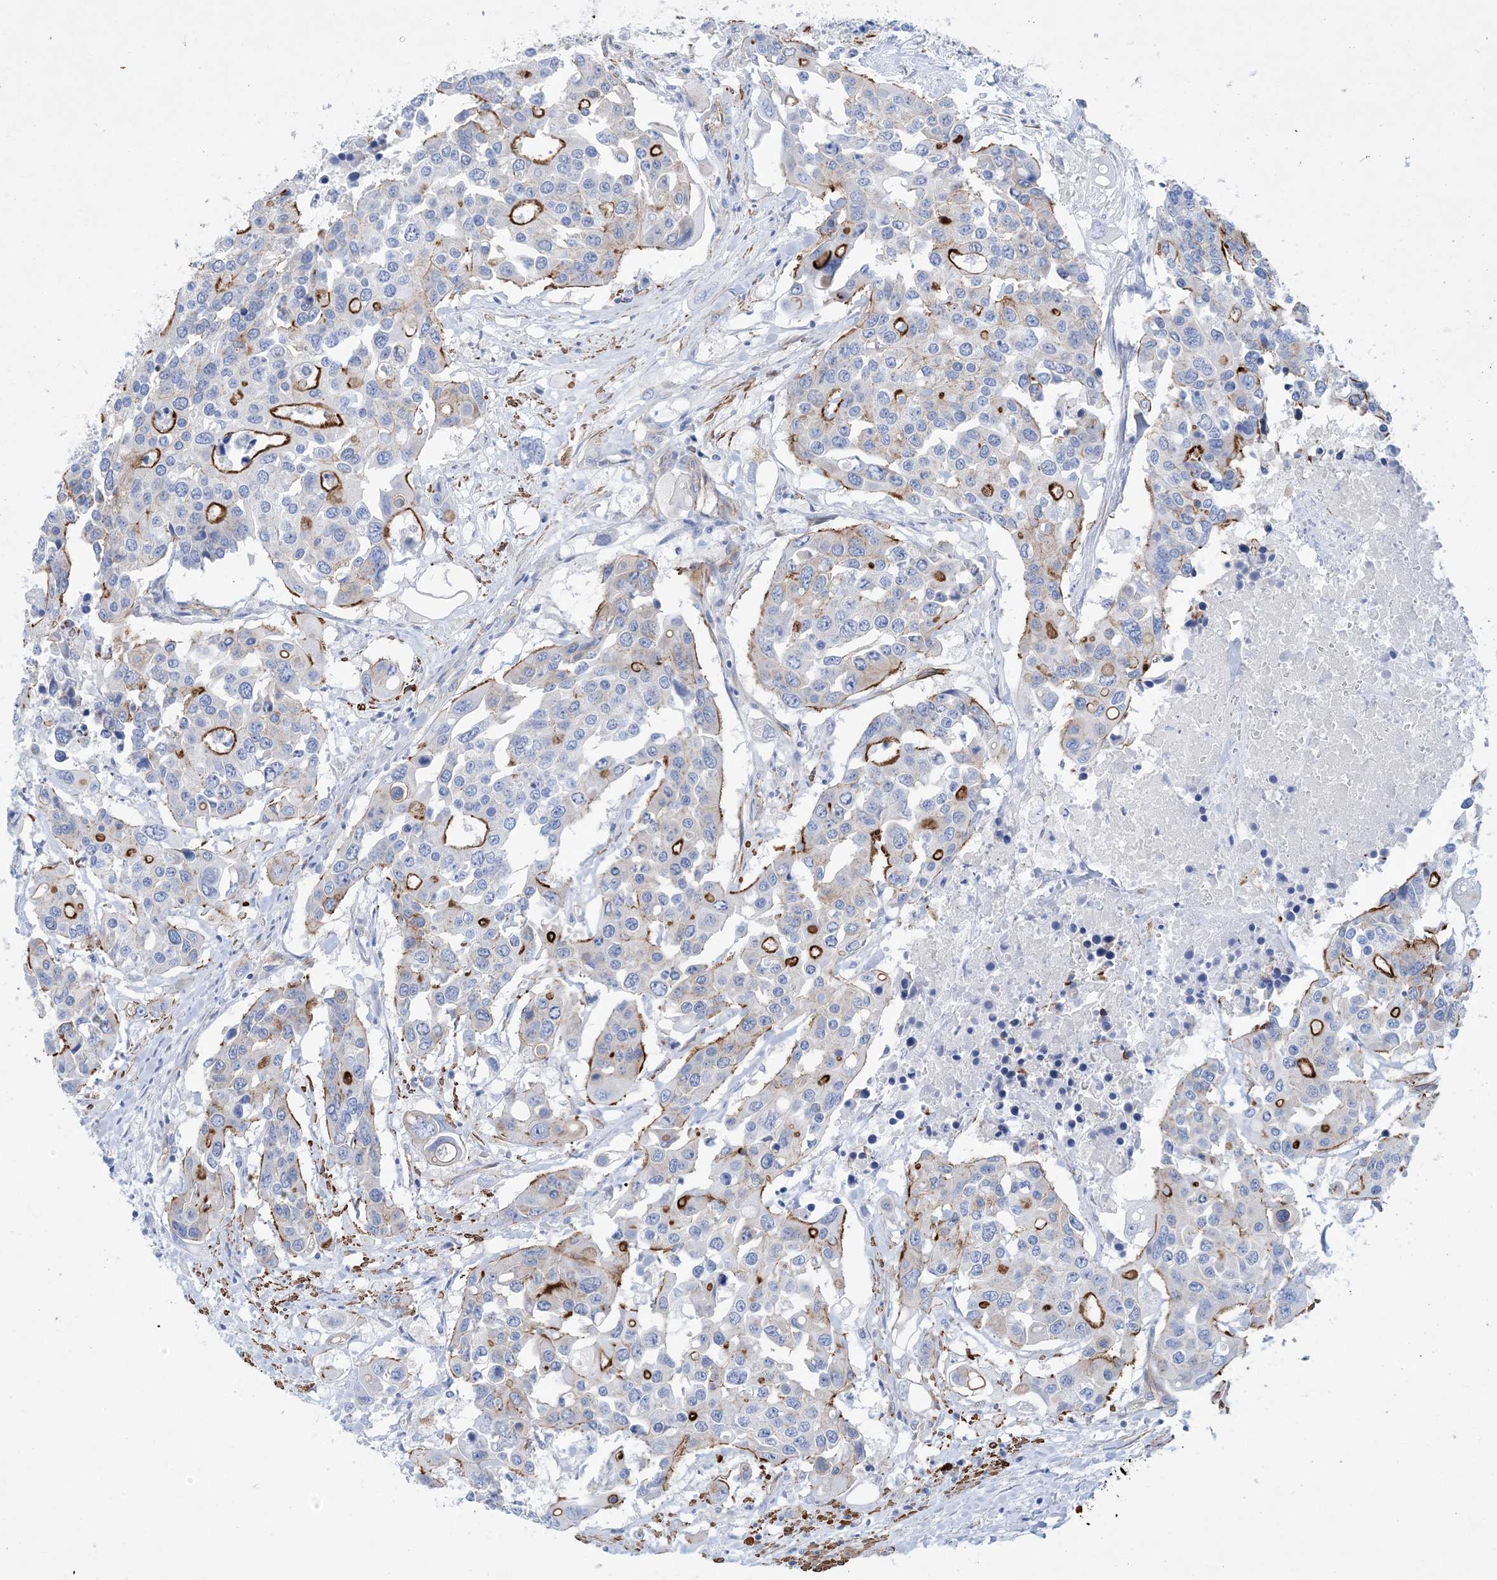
{"staining": {"intensity": "strong", "quantity": "<25%", "location": "cytoplasmic/membranous"}, "tissue": "colorectal cancer", "cell_type": "Tumor cells", "image_type": "cancer", "snomed": [{"axis": "morphology", "description": "Adenocarcinoma, NOS"}, {"axis": "topography", "description": "Colon"}], "caption": "Protein expression analysis of human colorectal cancer (adenocarcinoma) reveals strong cytoplasmic/membranous staining in about <25% of tumor cells.", "gene": "SHANK1", "patient": {"sex": "male", "age": 77}}